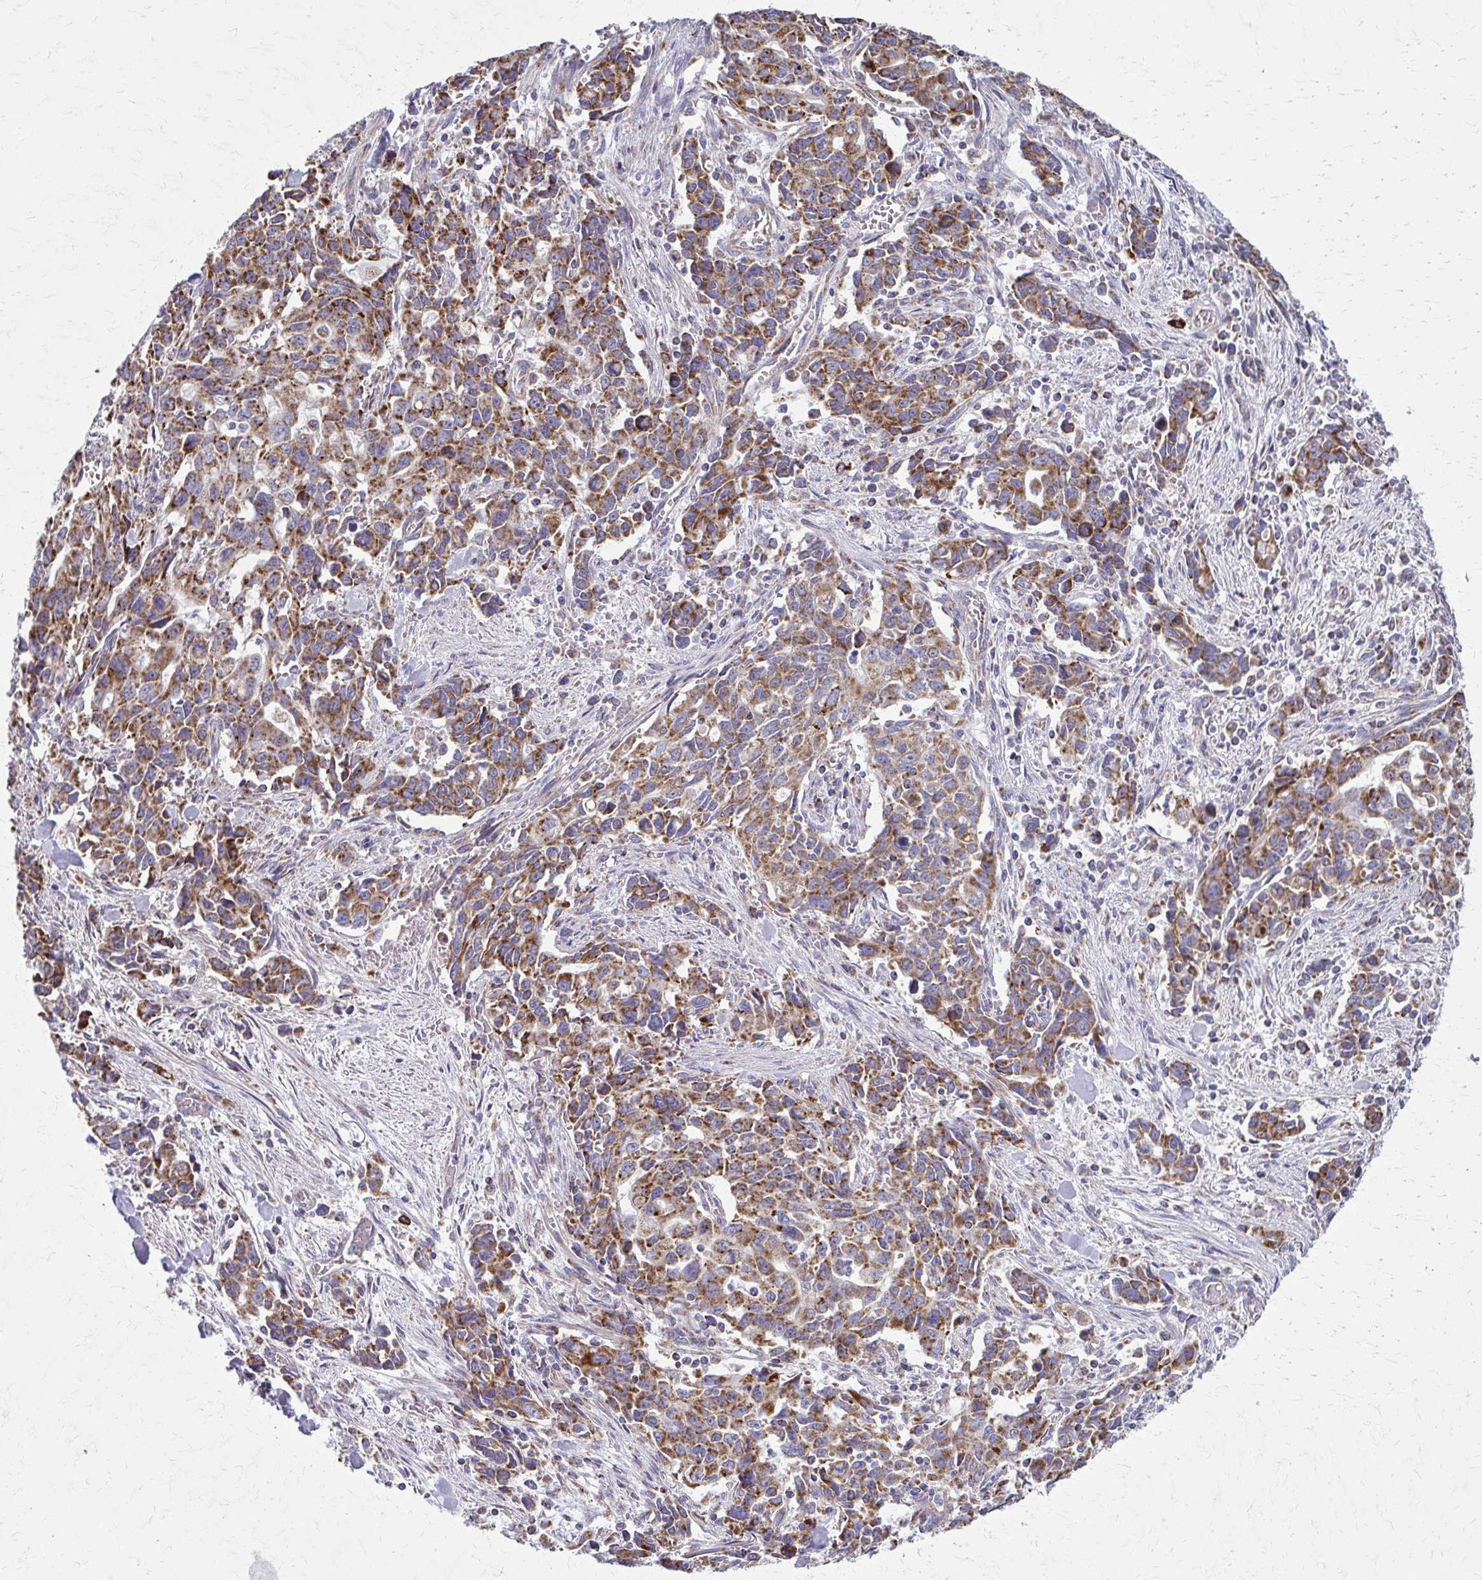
{"staining": {"intensity": "moderate", "quantity": ">75%", "location": "cytoplasmic/membranous"}, "tissue": "stomach cancer", "cell_type": "Tumor cells", "image_type": "cancer", "snomed": [{"axis": "morphology", "description": "Adenocarcinoma, NOS"}, {"axis": "topography", "description": "Stomach, upper"}], "caption": "Stomach cancer (adenocarcinoma) was stained to show a protein in brown. There is medium levels of moderate cytoplasmic/membranous positivity in about >75% of tumor cells.", "gene": "TVP23A", "patient": {"sex": "male", "age": 85}}